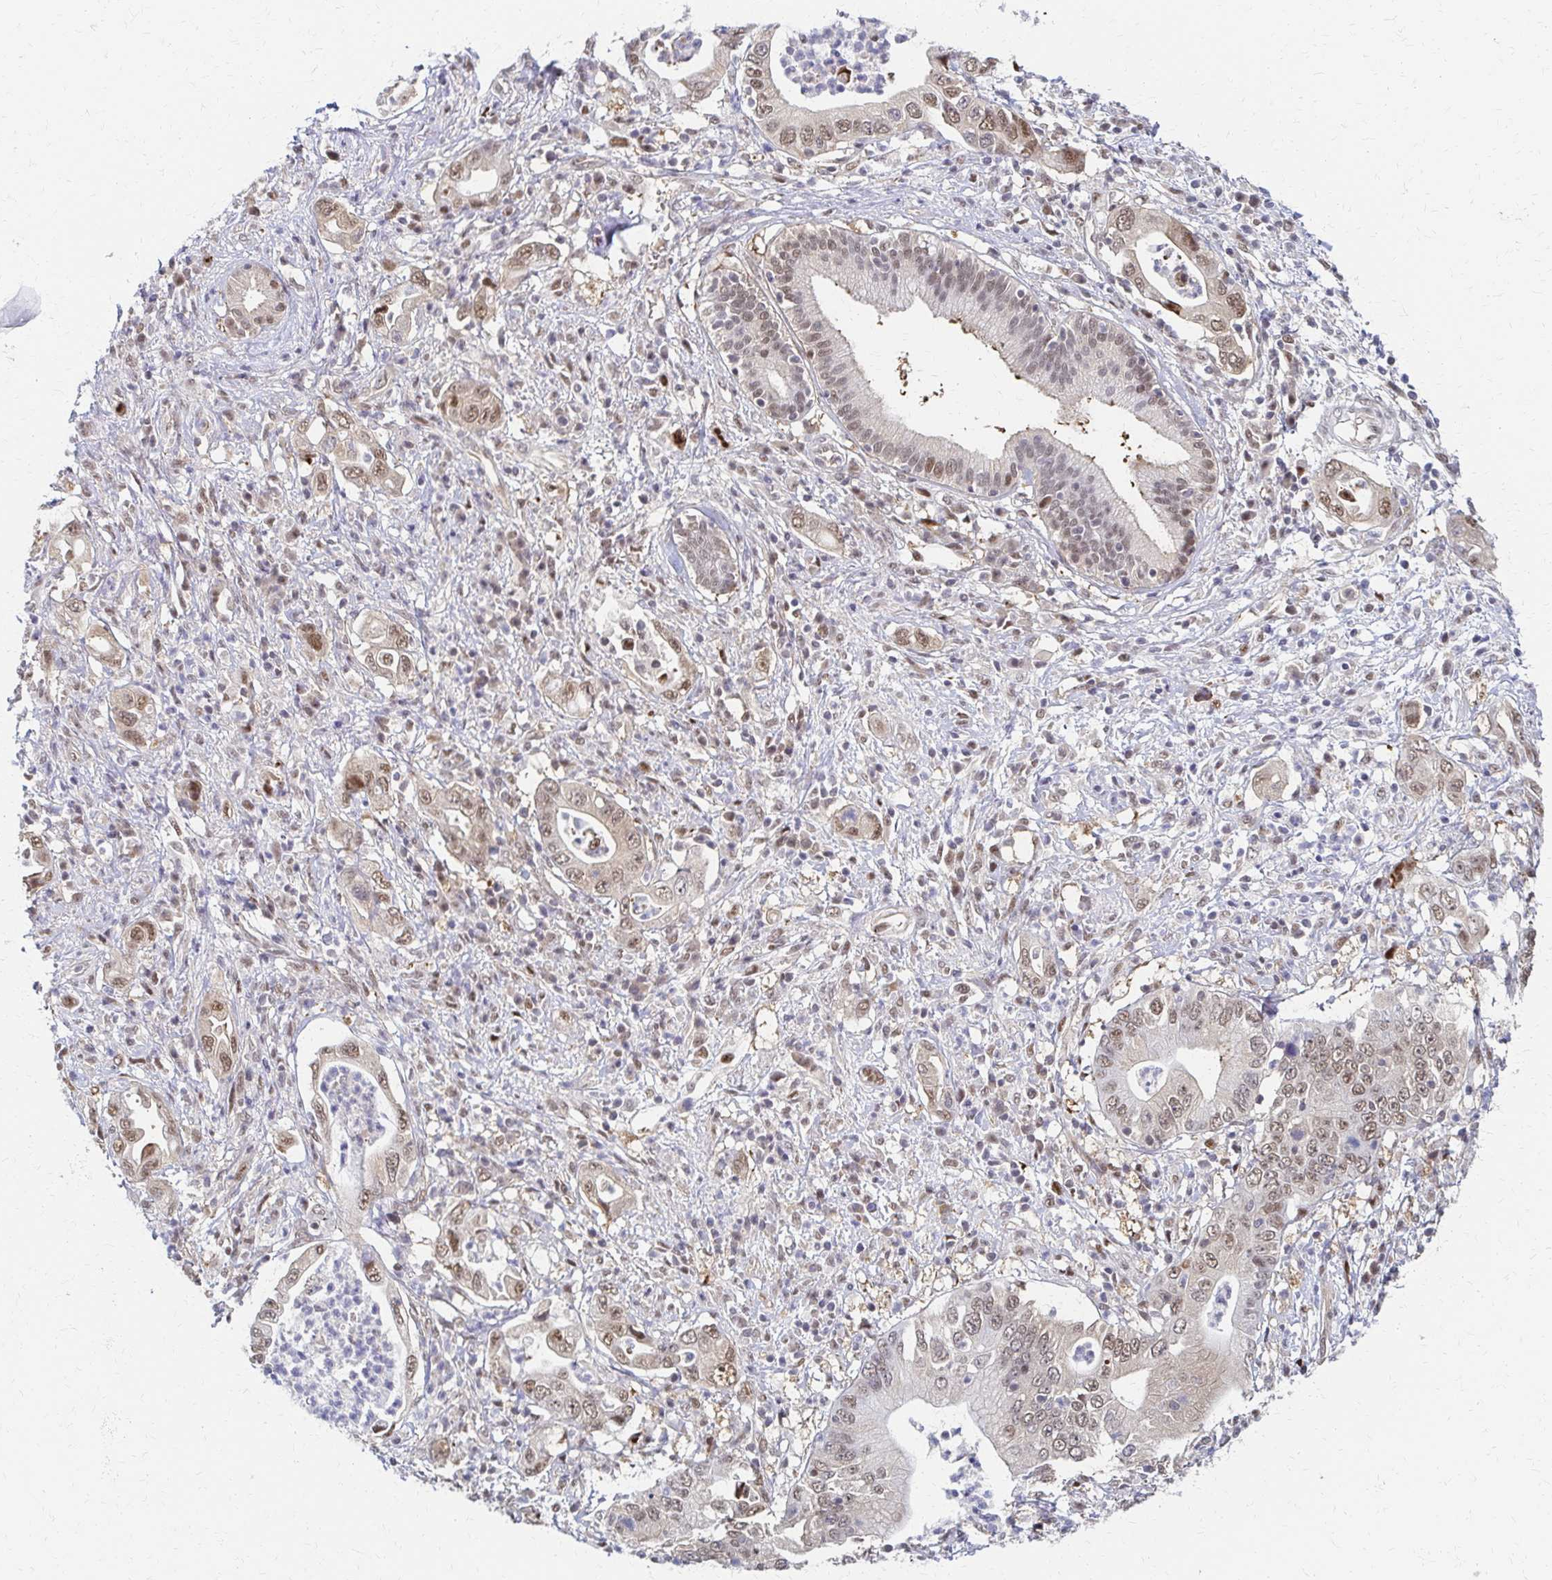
{"staining": {"intensity": "weak", "quantity": ">75%", "location": "nuclear"}, "tissue": "pancreatic cancer", "cell_type": "Tumor cells", "image_type": "cancer", "snomed": [{"axis": "morphology", "description": "Adenocarcinoma, NOS"}, {"axis": "topography", "description": "Pancreas"}], "caption": "A low amount of weak nuclear positivity is appreciated in approximately >75% of tumor cells in pancreatic cancer tissue.", "gene": "PSMD7", "patient": {"sex": "female", "age": 72}}